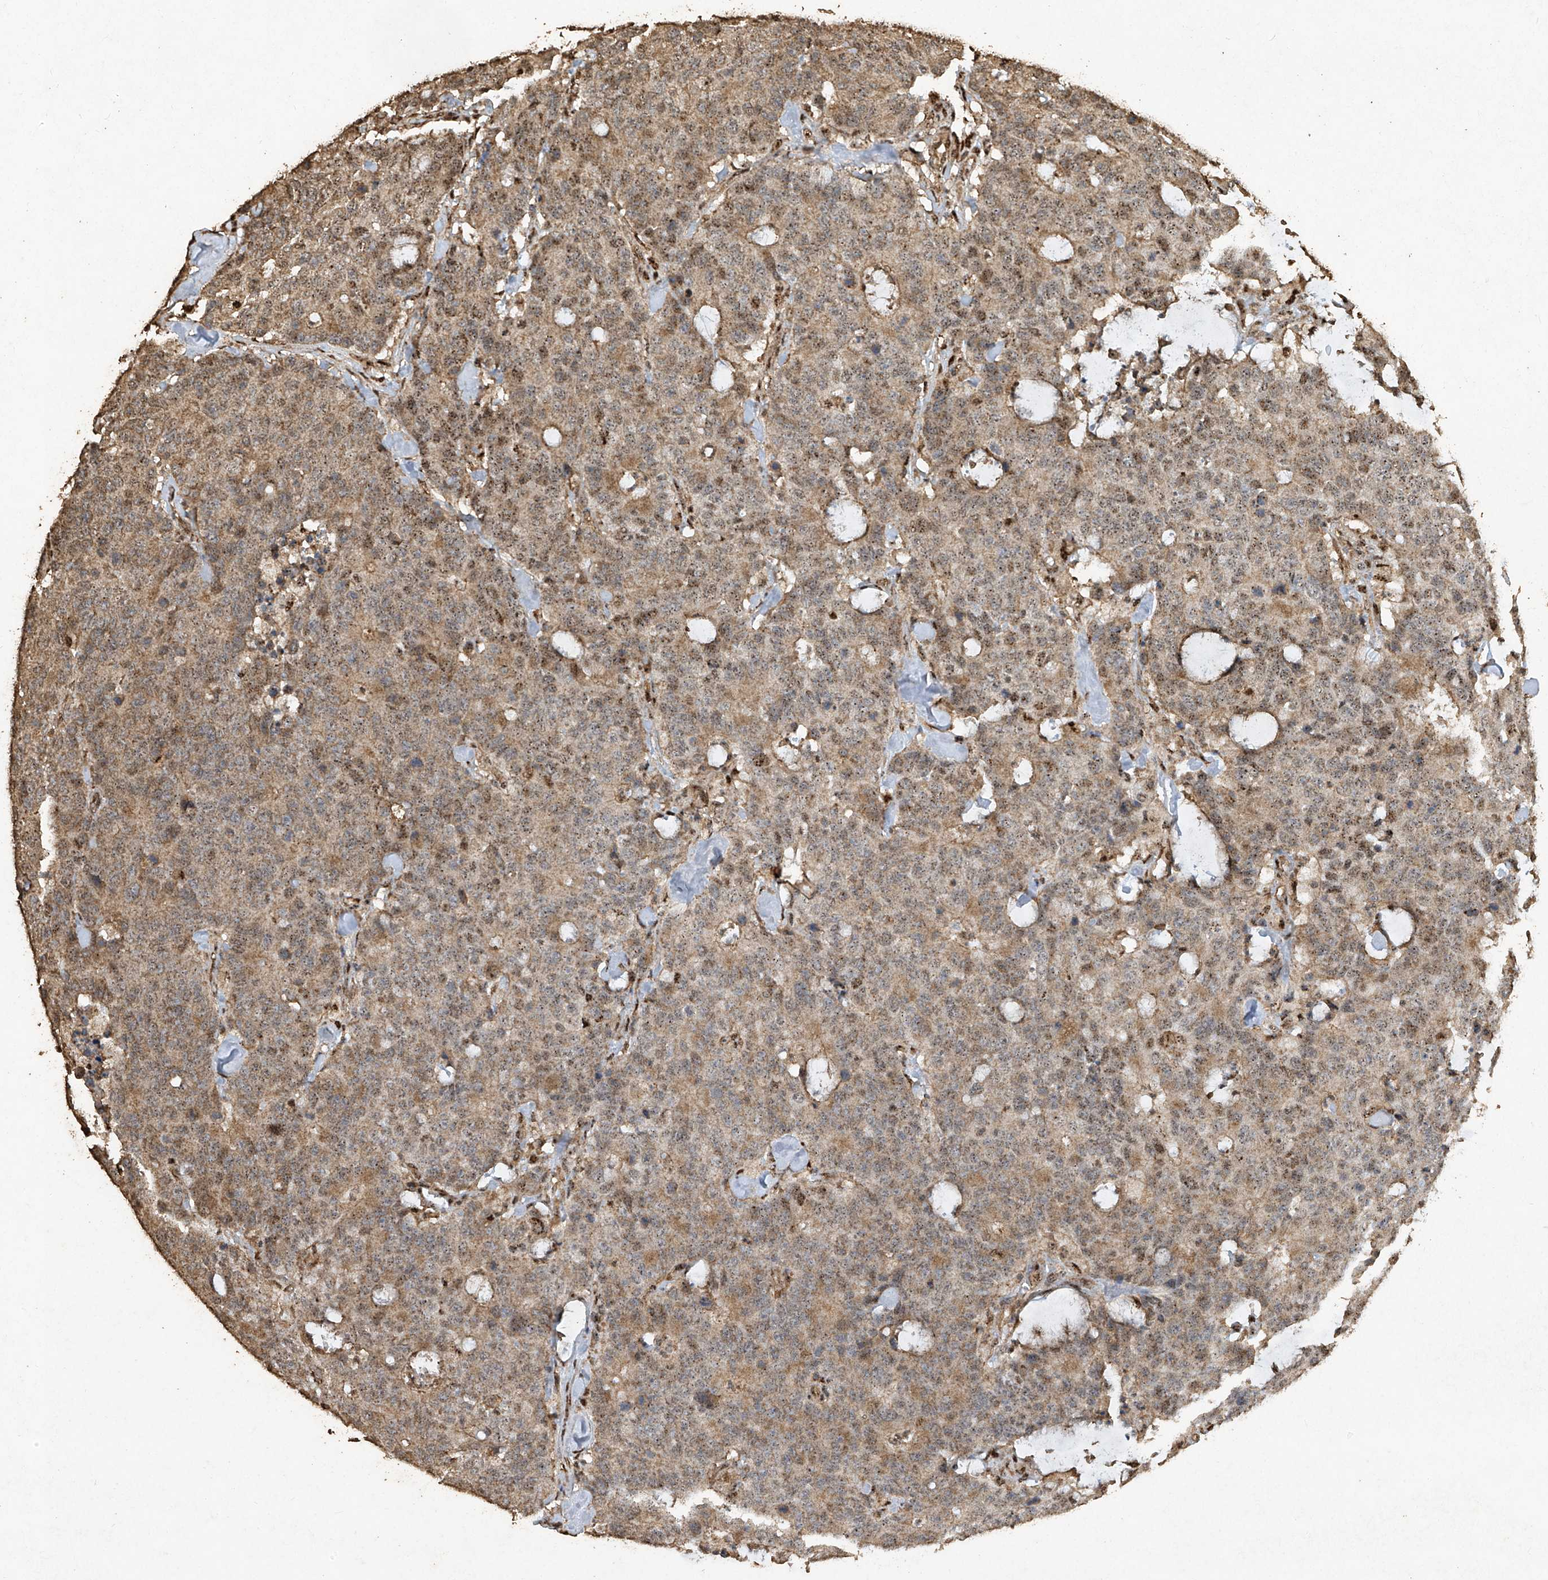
{"staining": {"intensity": "moderate", "quantity": "25%-75%", "location": "cytoplasmic/membranous,nuclear"}, "tissue": "colorectal cancer", "cell_type": "Tumor cells", "image_type": "cancer", "snomed": [{"axis": "morphology", "description": "Adenocarcinoma, NOS"}, {"axis": "topography", "description": "Colon"}], "caption": "This histopathology image displays immunohistochemistry staining of human colorectal cancer (adenocarcinoma), with medium moderate cytoplasmic/membranous and nuclear positivity in about 25%-75% of tumor cells.", "gene": "ERBB3", "patient": {"sex": "female", "age": 86}}